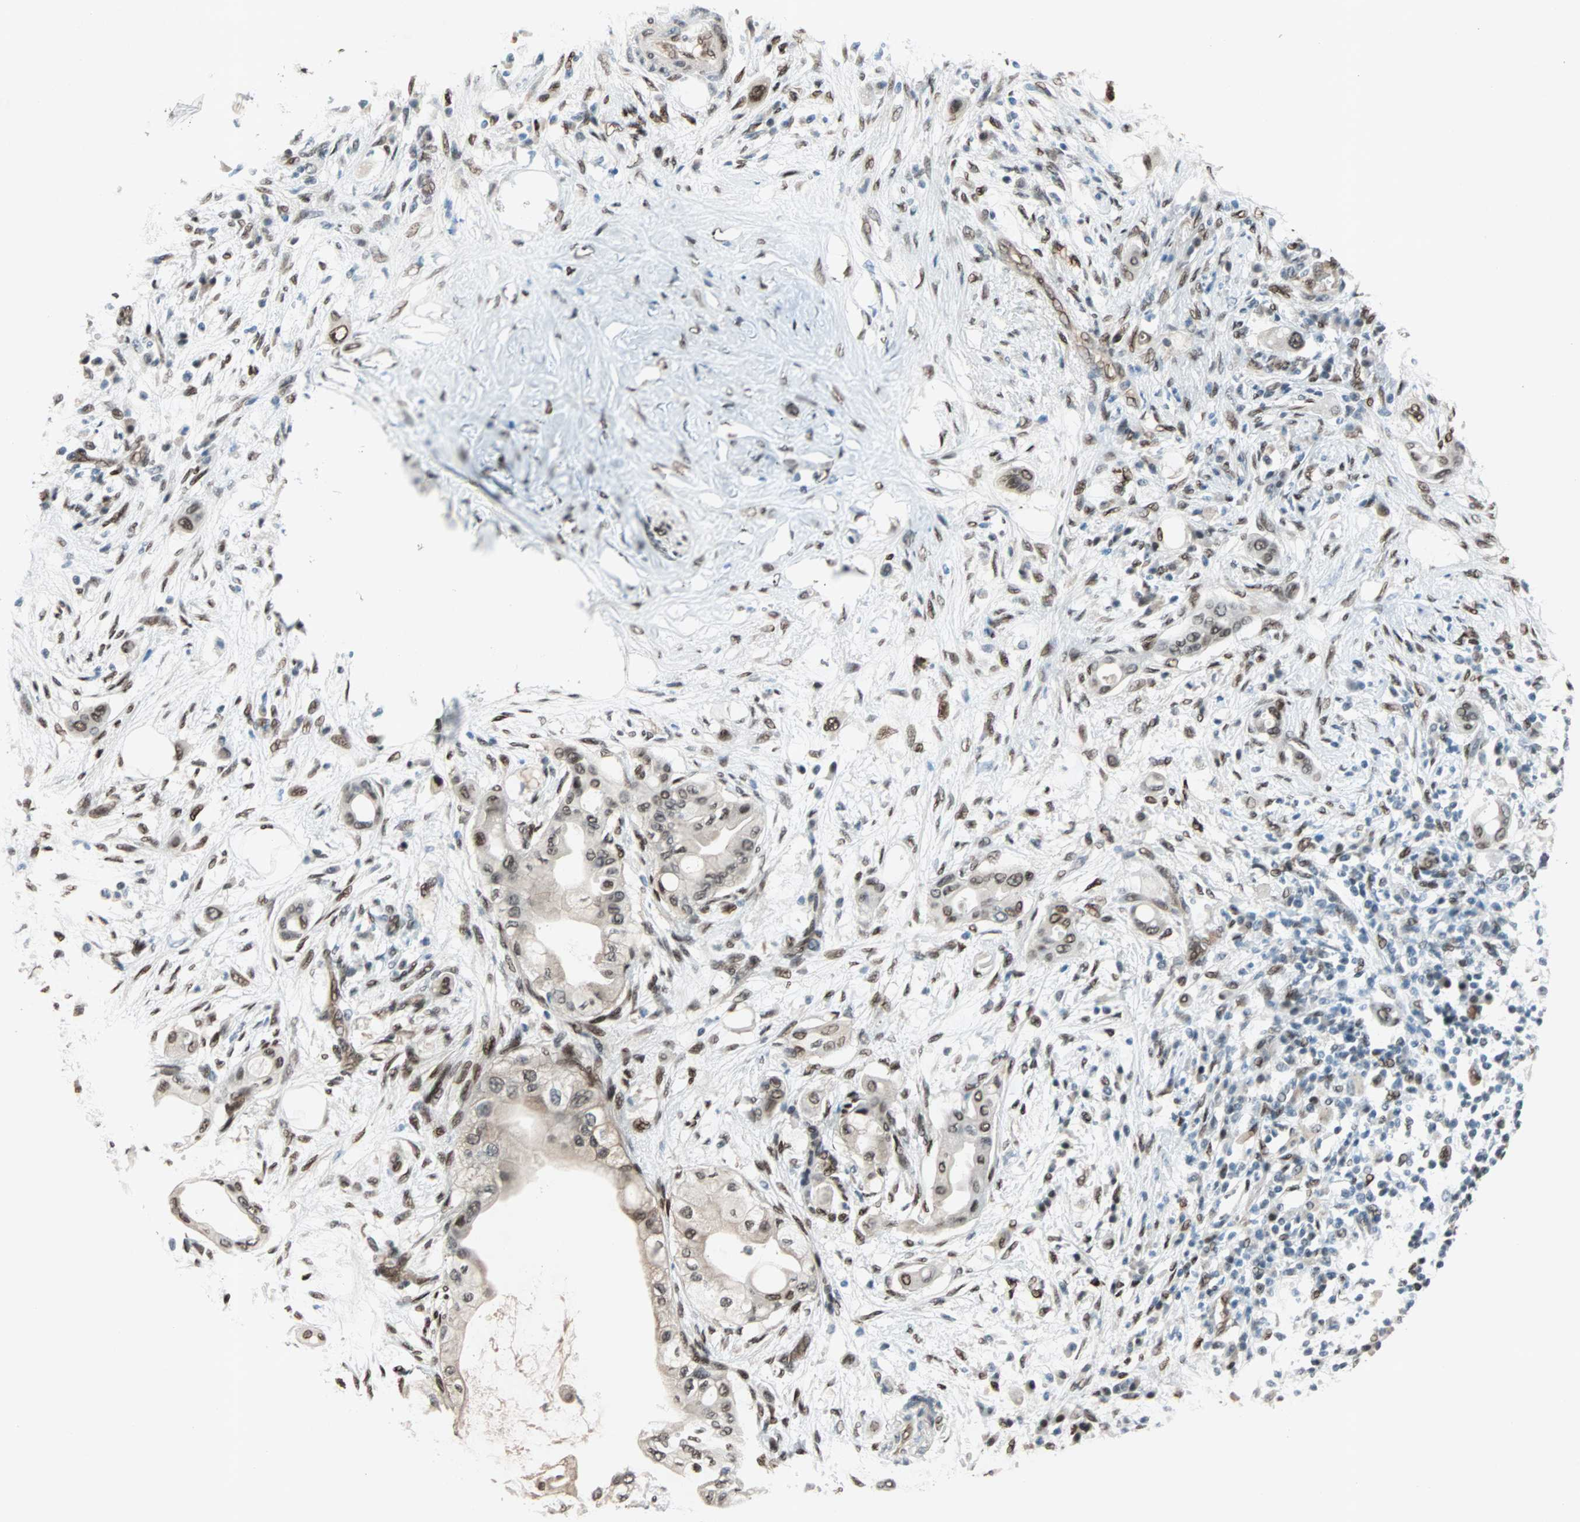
{"staining": {"intensity": "weak", "quantity": "25%-75%", "location": "nuclear"}, "tissue": "pancreatic cancer", "cell_type": "Tumor cells", "image_type": "cancer", "snomed": [{"axis": "morphology", "description": "Adenocarcinoma, NOS"}, {"axis": "morphology", "description": "Adenocarcinoma, metastatic, NOS"}, {"axis": "topography", "description": "Lymph node"}, {"axis": "topography", "description": "Pancreas"}, {"axis": "topography", "description": "Duodenum"}], "caption": "Pancreatic cancer stained with a protein marker shows weak staining in tumor cells.", "gene": "WWTR1", "patient": {"sex": "female", "age": 64}}